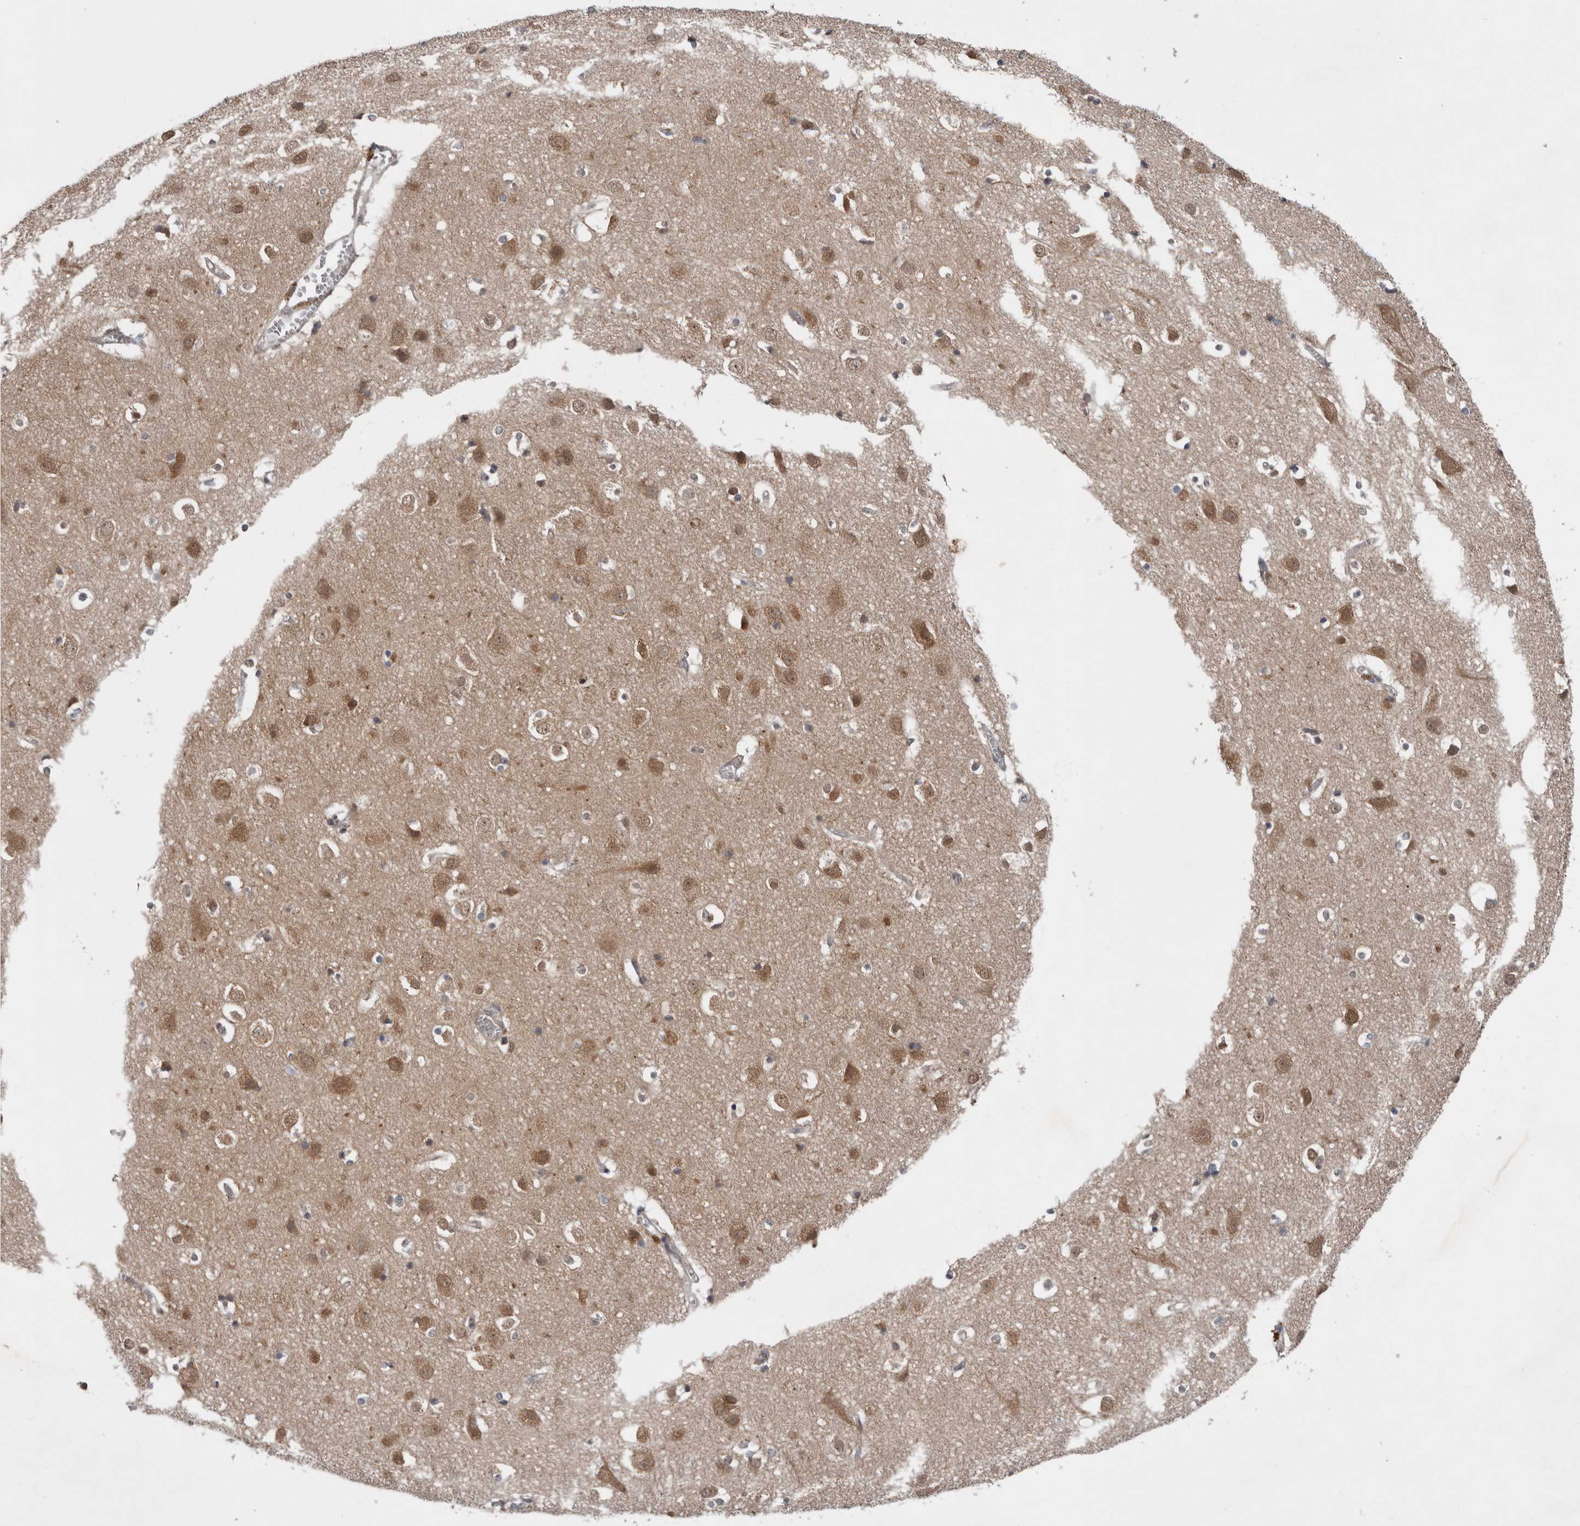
{"staining": {"intensity": "negative", "quantity": "none", "location": "none"}, "tissue": "cerebral cortex", "cell_type": "Endothelial cells", "image_type": "normal", "snomed": [{"axis": "morphology", "description": "Normal tissue, NOS"}, {"axis": "topography", "description": "Cerebral cortex"}], "caption": "IHC of unremarkable human cerebral cortex displays no staining in endothelial cells.", "gene": "CHML", "patient": {"sex": "male", "age": 54}}